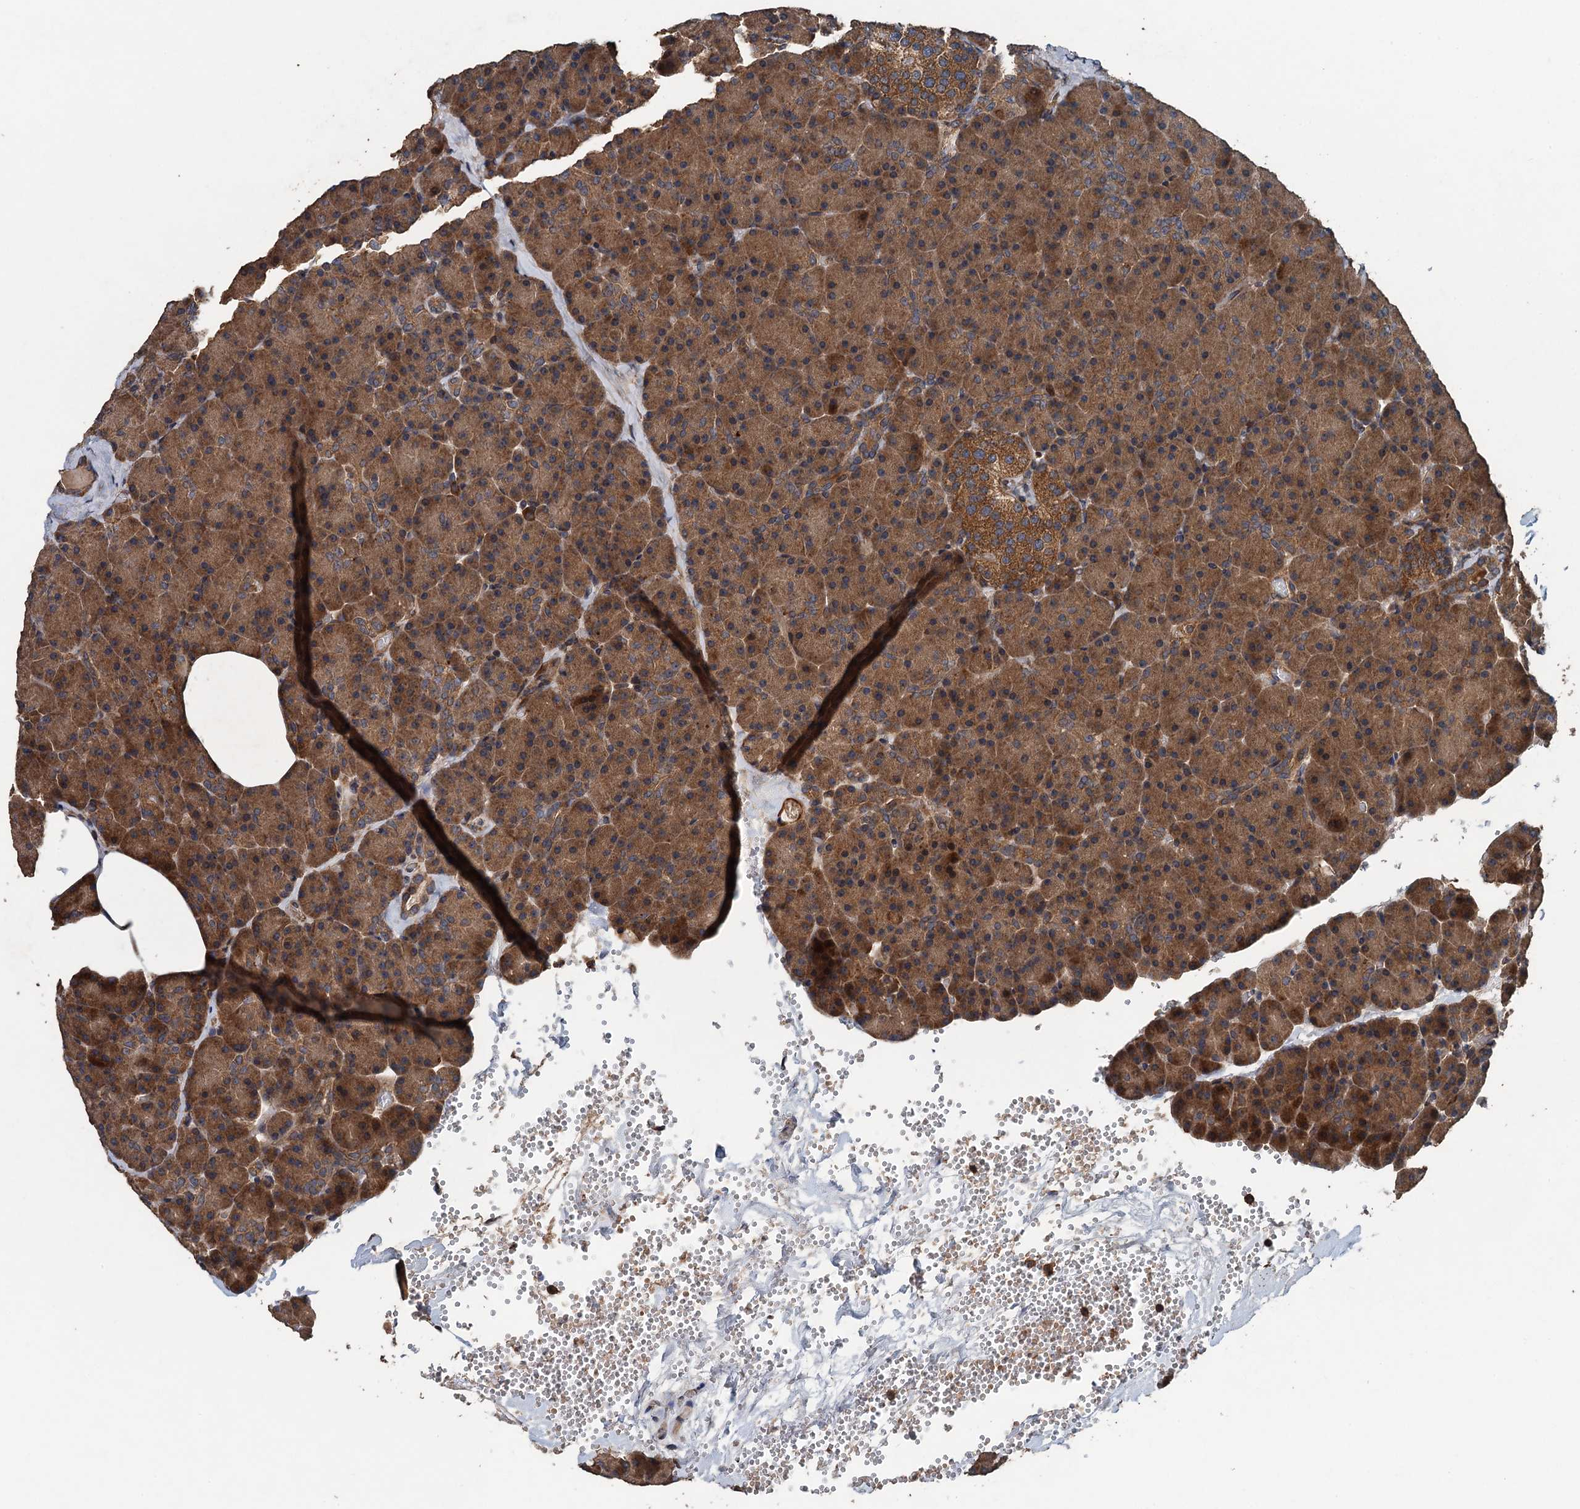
{"staining": {"intensity": "strong", "quantity": ">75%", "location": "cytoplasmic/membranous"}, "tissue": "pancreas", "cell_type": "Exocrine glandular cells", "image_type": "normal", "snomed": [{"axis": "morphology", "description": "Normal tissue, NOS"}, {"axis": "morphology", "description": "Carcinoid, malignant, NOS"}, {"axis": "topography", "description": "Pancreas"}], "caption": "Immunohistochemical staining of normal human pancreas shows >75% levels of strong cytoplasmic/membranous protein expression in approximately >75% of exocrine glandular cells. The staining was performed using DAB (3,3'-diaminobenzidine), with brown indicating positive protein expression. Nuclei are stained blue with hematoxylin.", "gene": "BORCS5", "patient": {"sex": "female", "age": 35}}